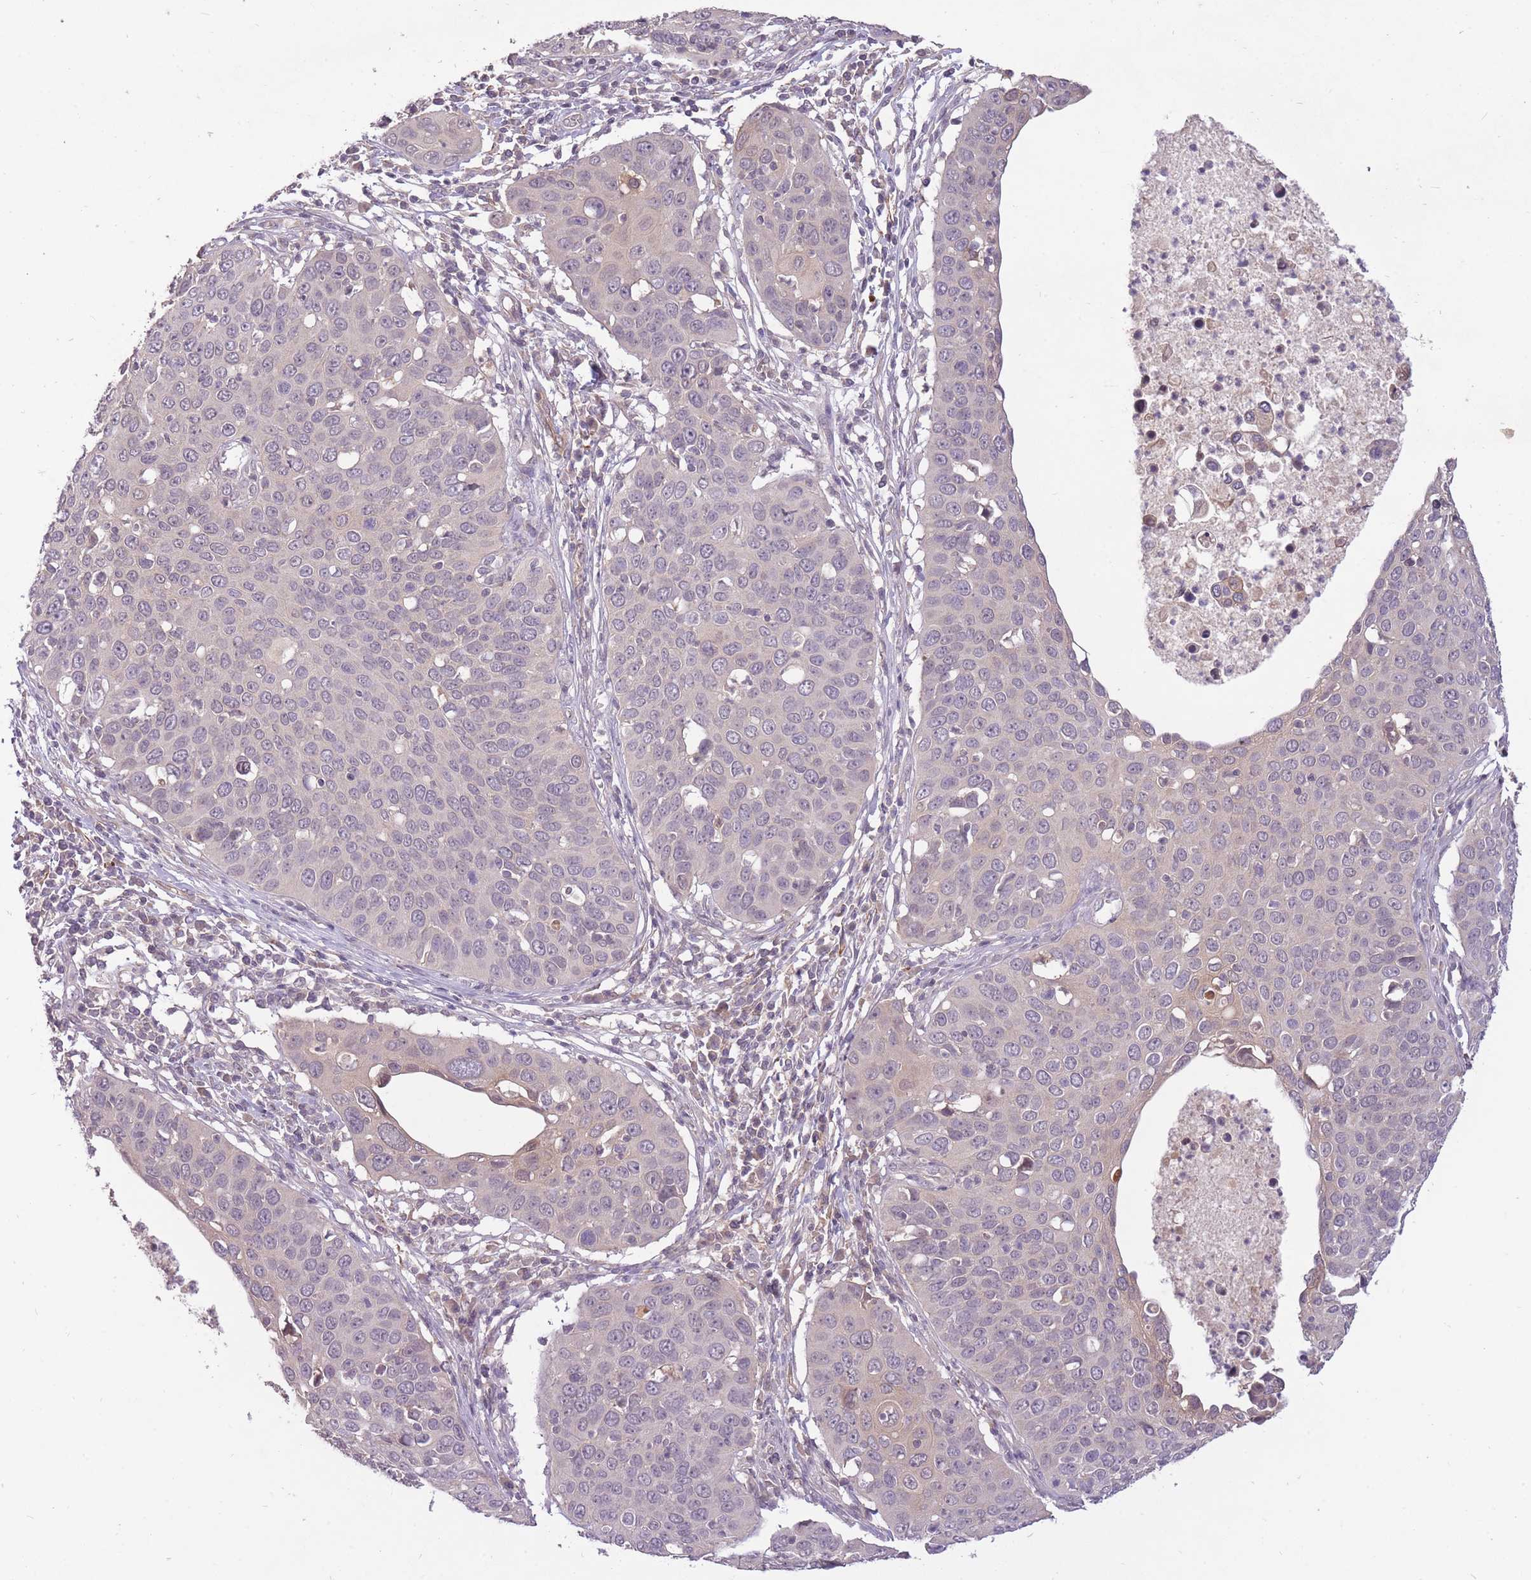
{"staining": {"intensity": "weak", "quantity": "<25%", "location": "cytoplasmic/membranous"}, "tissue": "cervical cancer", "cell_type": "Tumor cells", "image_type": "cancer", "snomed": [{"axis": "morphology", "description": "Squamous cell carcinoma, NOS"}, {"axis": "topography", "description": "Cervix"}], "caption": "A photomicrograph of human cervical cancer is negative for staining in tumor cells.", "gene": "LRATD2", "patient": {"sex": "female", "age": 36}}